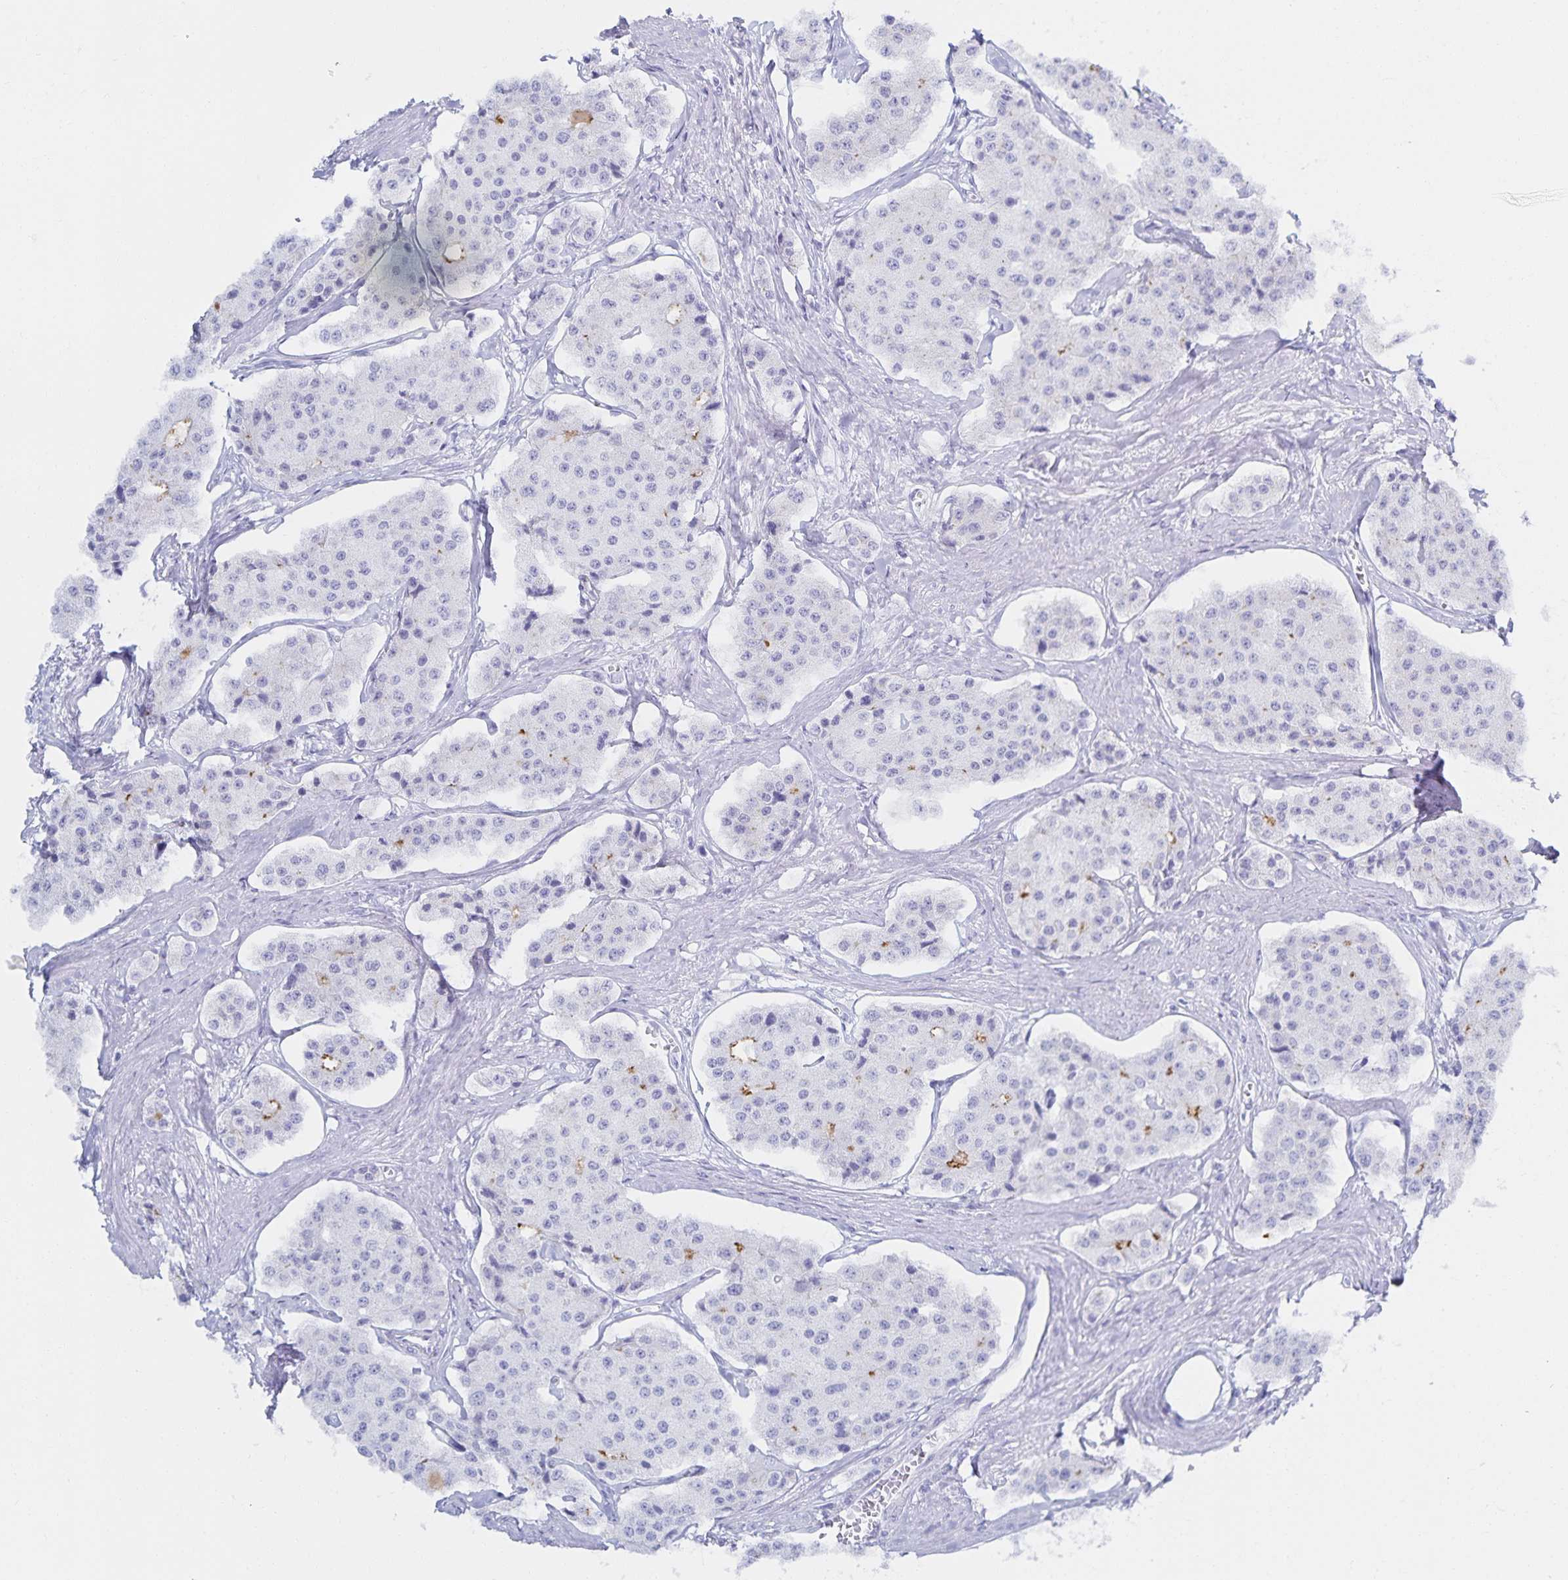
{"staining": {"intensity": "moderate", "quantity": "<25%", "location": "cytoplasmic/membranous"}, "tissue": "carcinoid", "cell_type": "Tumor cells", "image_type": "cancer", "snomed": [{"axis": "morphology", "description": "Carcinoid, malignant, NOS"}, {"axis": "topography", "description": "Small intestine"}], "caption": "Approximately <25% of tumor cells in carcinoid exhibit moderate cytoplasmic/membranous protein positivity as visualized by brown immunohistochemical staining.", "gene": "SNTN", "patient": {"sex": "female", "age": 65}}